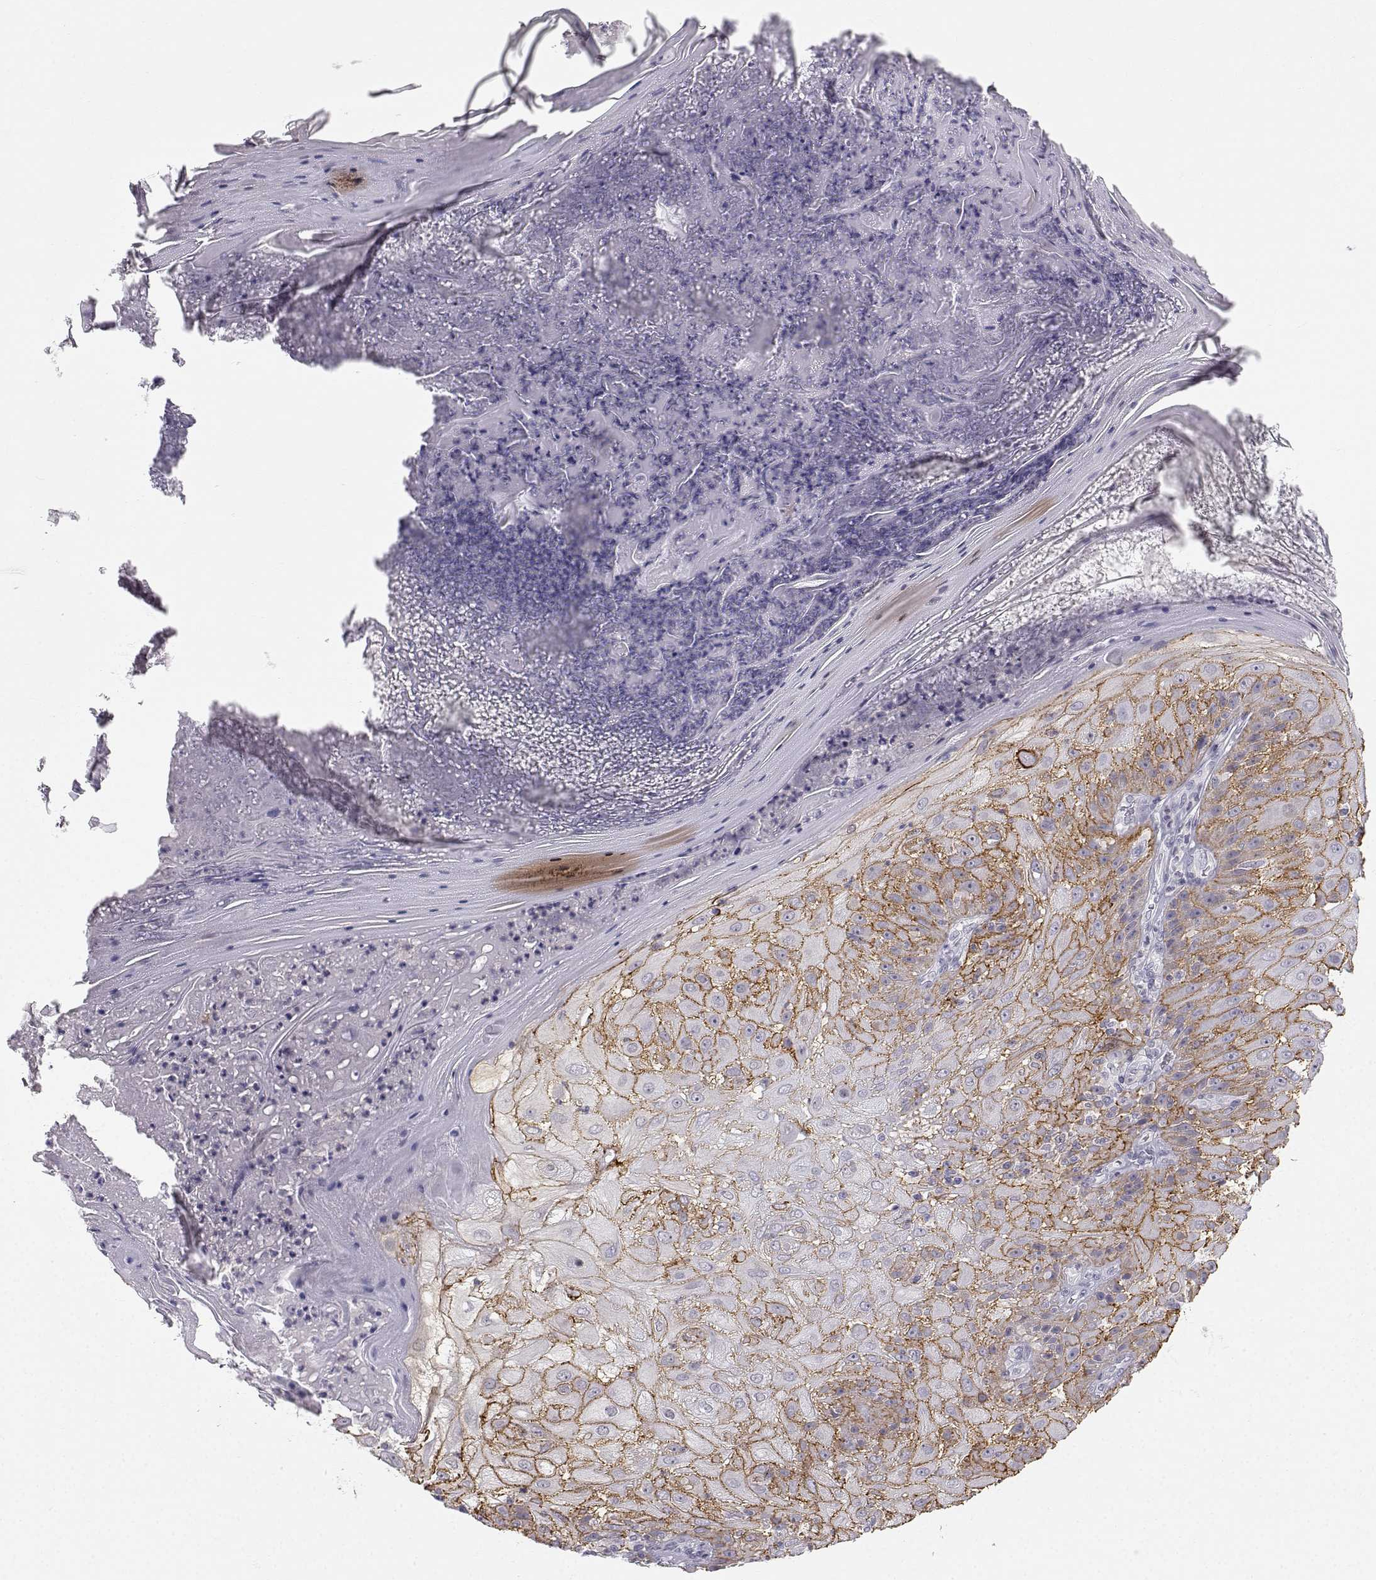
{"staining": {"intensity": "strong", "quantity": "25%-75%", "location": "cytoplasmic/membranous"}, "tissue": "skin cancer", "cell_type": "Tumor cells", "image_type": "cancer", "snomed": [{"axis": "morphology", "description": "Normal tissue, NOS"}, {"axis": "morphology", "description": "Squamous cell carcinoma, NOS"}, {"axis": "topography", "description": "Skin"}], "caption": "An immunohistochemistry (IHC) micrograph of neoplastic tissue is shown. Protein staining in brown highlights strong cytoplasmic/membranous positivity in skin cancer within tumor cells. The staining is performed using DAB brown chromogen to label protein expression. The nuclei are counter-stained blue using hematoxylin.", "gene": "ZNF185", "patient": {"sex": "female", "age": 83}}